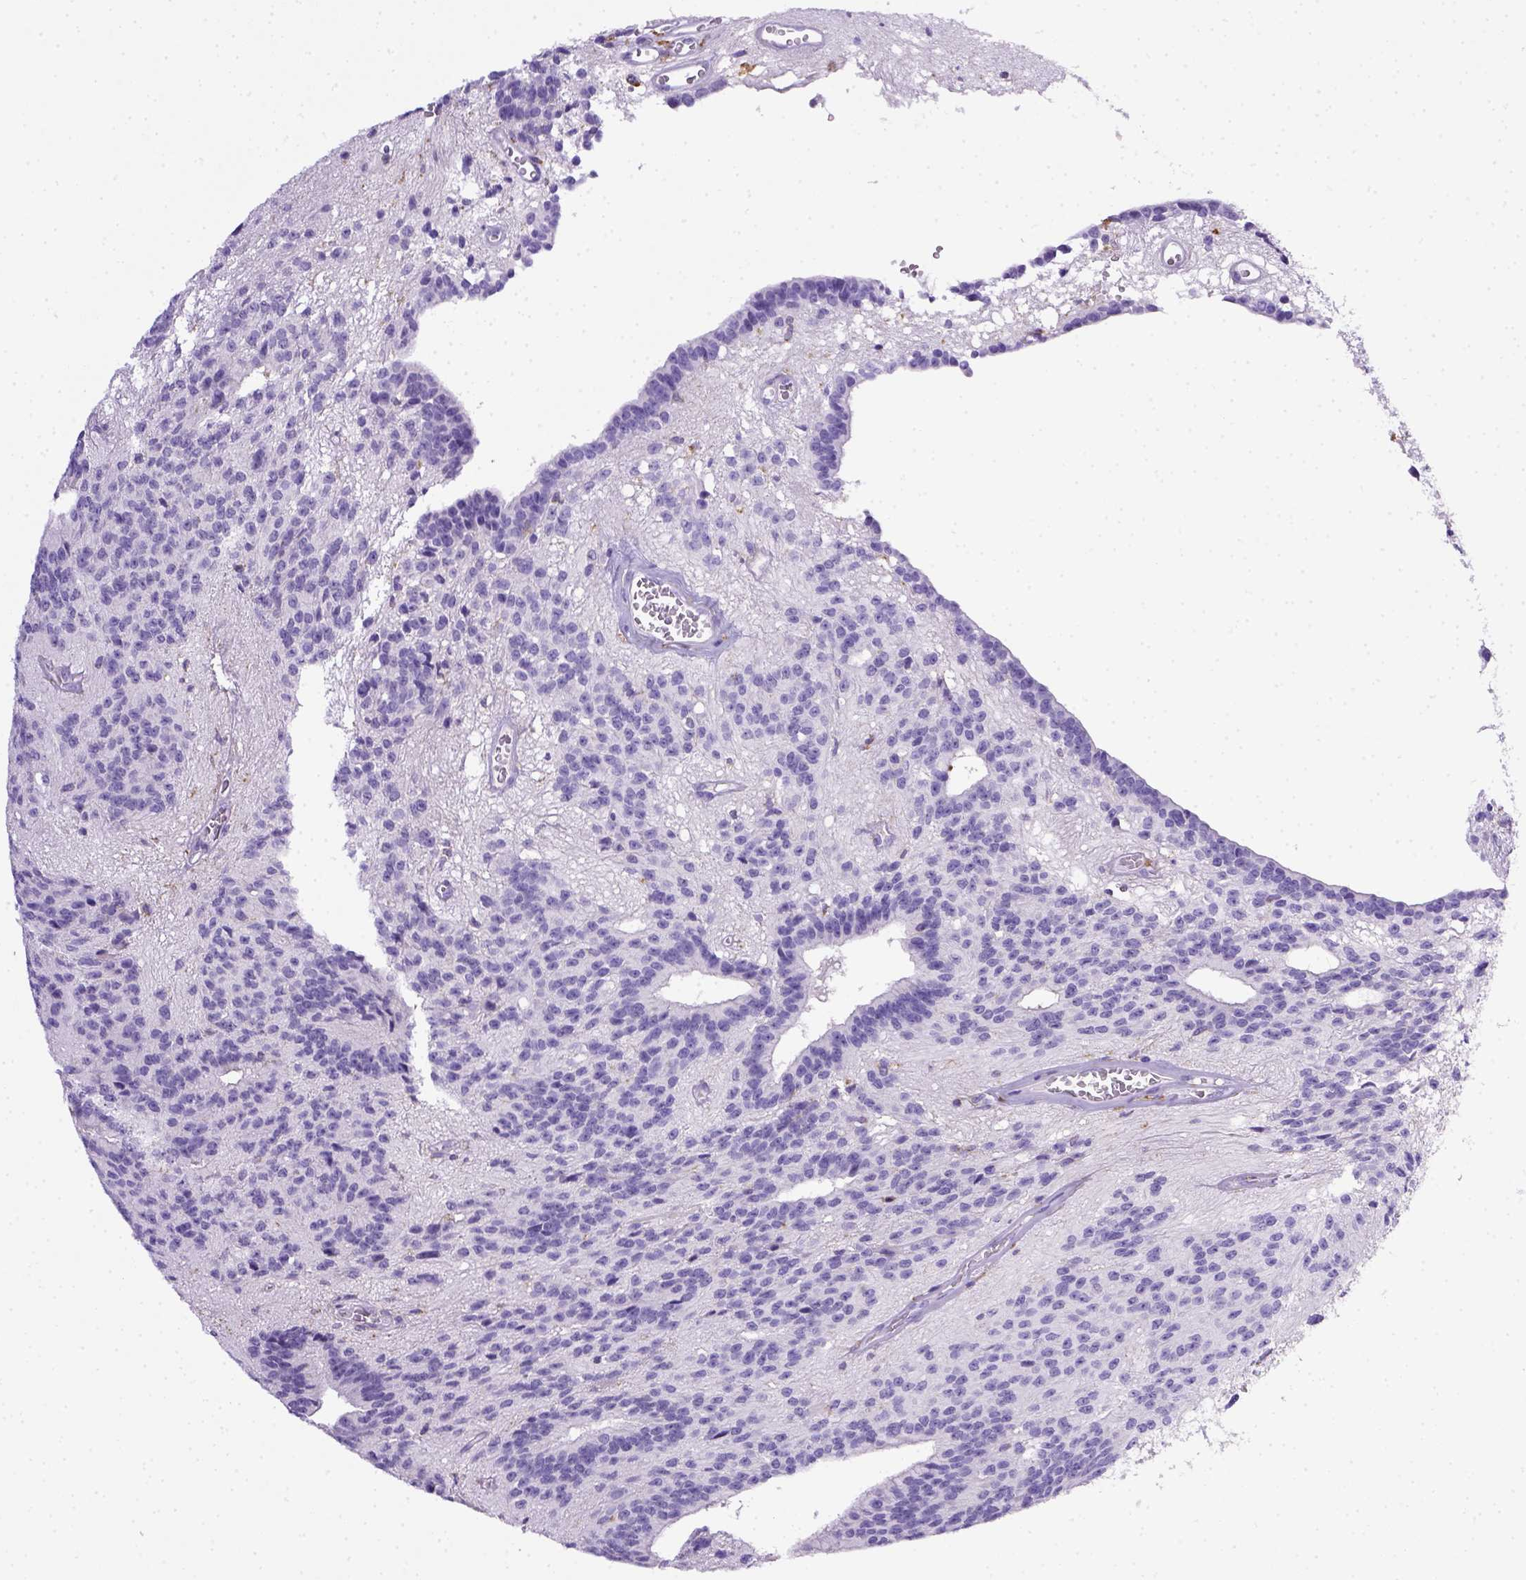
{"staining": {"intensity": "negative", "quantity": "none", "location": "none"}, "tissue": "glioma", "cell_type": "Tumor cells", "image_type": "cancer", "snomed": [{"axis": "morphology", "description": "Glioma, malignant, Low grade"}, {"axis": "topography", "description": "Brain"}], "caption": "This is a micrograph of immunohistochemistry staining of glioma, which shows no positivity in tumor cells.", "gene": "CD68", "patient": {"sex": "male", "age": 31}}